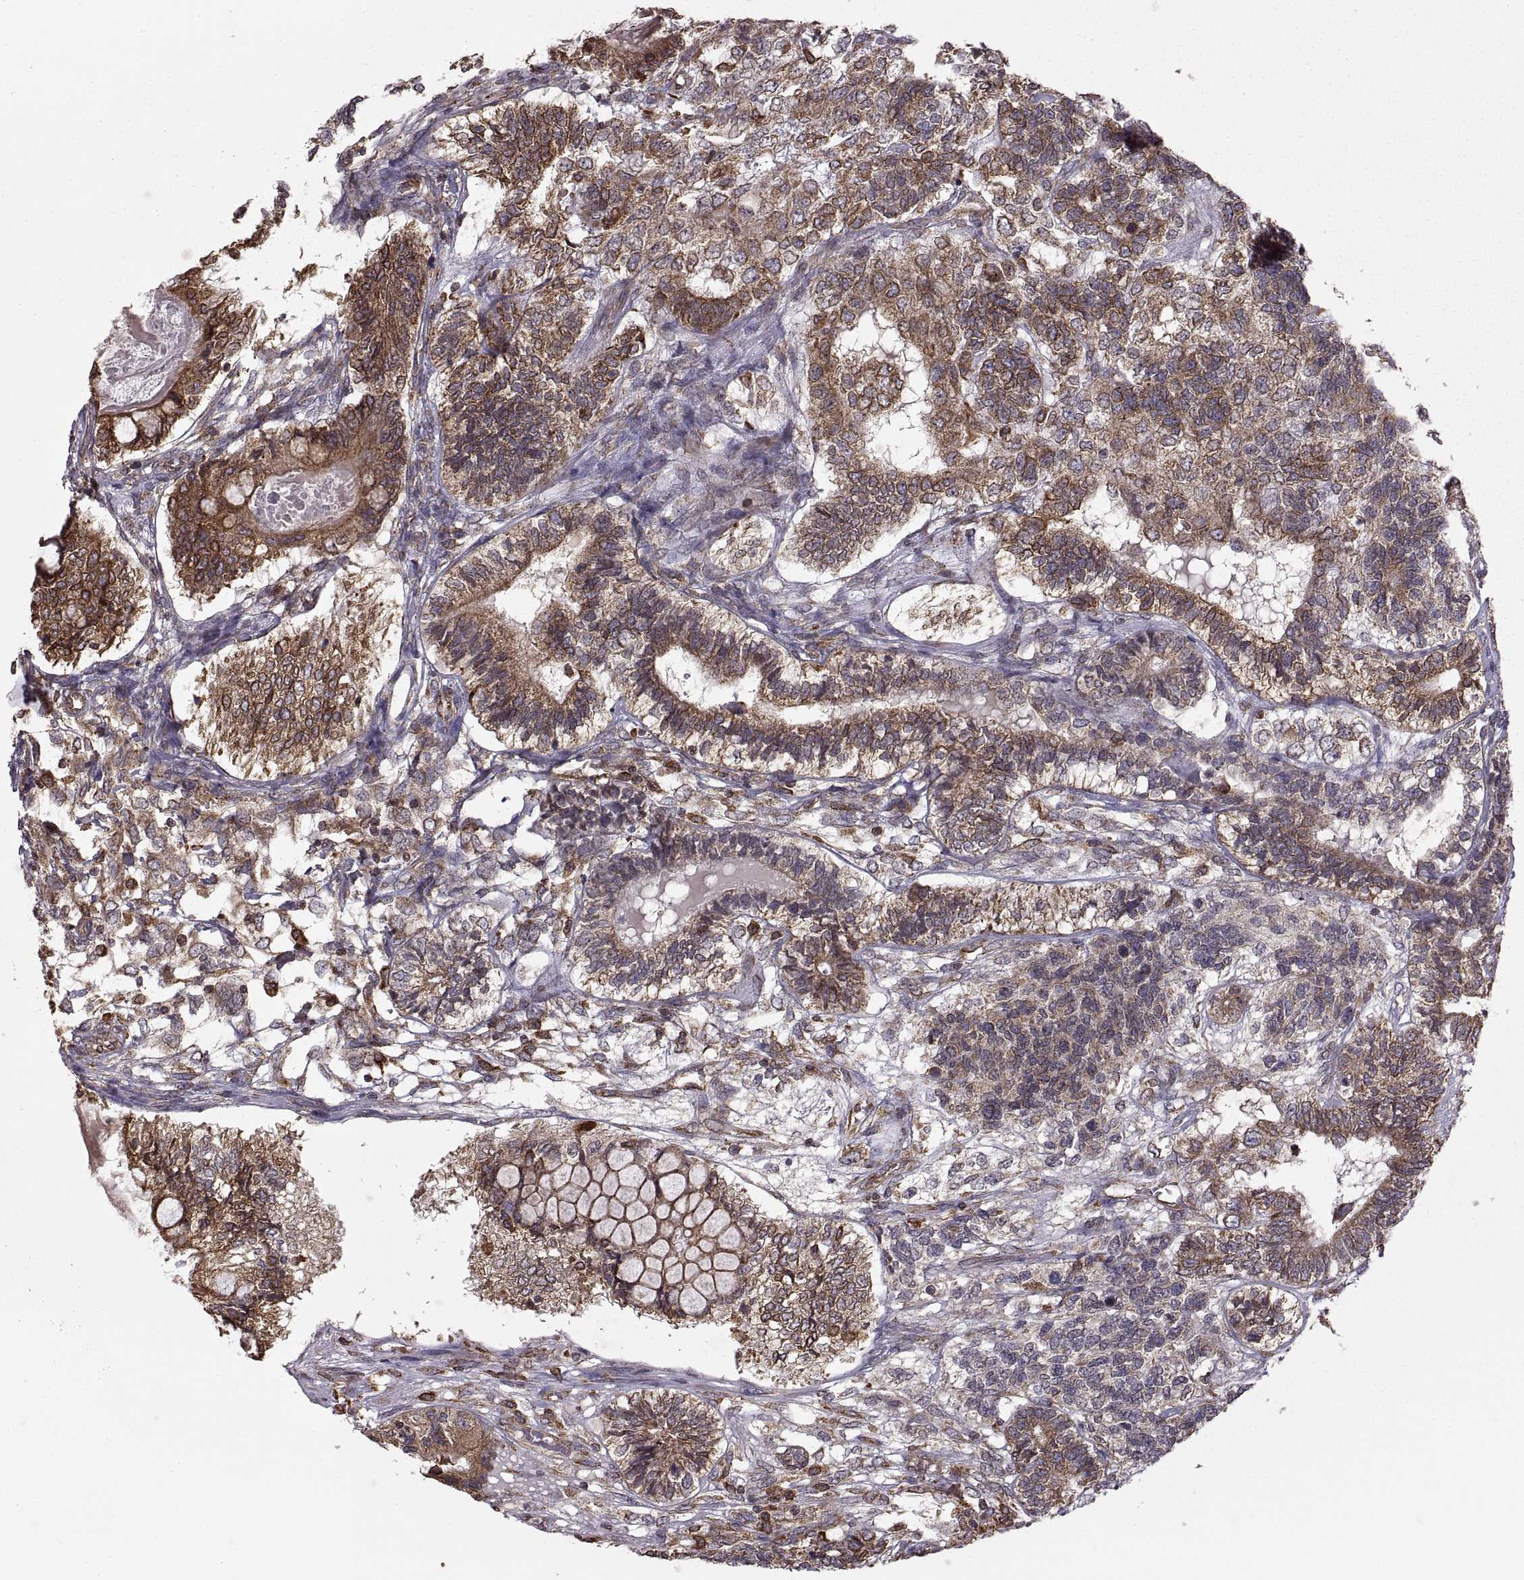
{"staining": {"intensity": "moderate", "quantity": "25%-75%", "location": "cytoplasmic/membranous"}, "tissue": "testis cancer", "cell_type": "Tumor cells", "image_type": "cancer", "snomed": [{"axis": "morphology", "description": "Seminoma, NOS"}, {"axis": "morphology", "description": "Carcinoma, Embryonal, NOS"}, {"axis": "topography", "description": "Testis"}], "caption": "This is an image of immunohistochemistry (IHC) staining of seminoma (testis), which shows moderate expression in the cytoplasmic/membranous of tumor cells.", "gene": "PDIA3", "patient": {"sex": "male", "age": 41}}